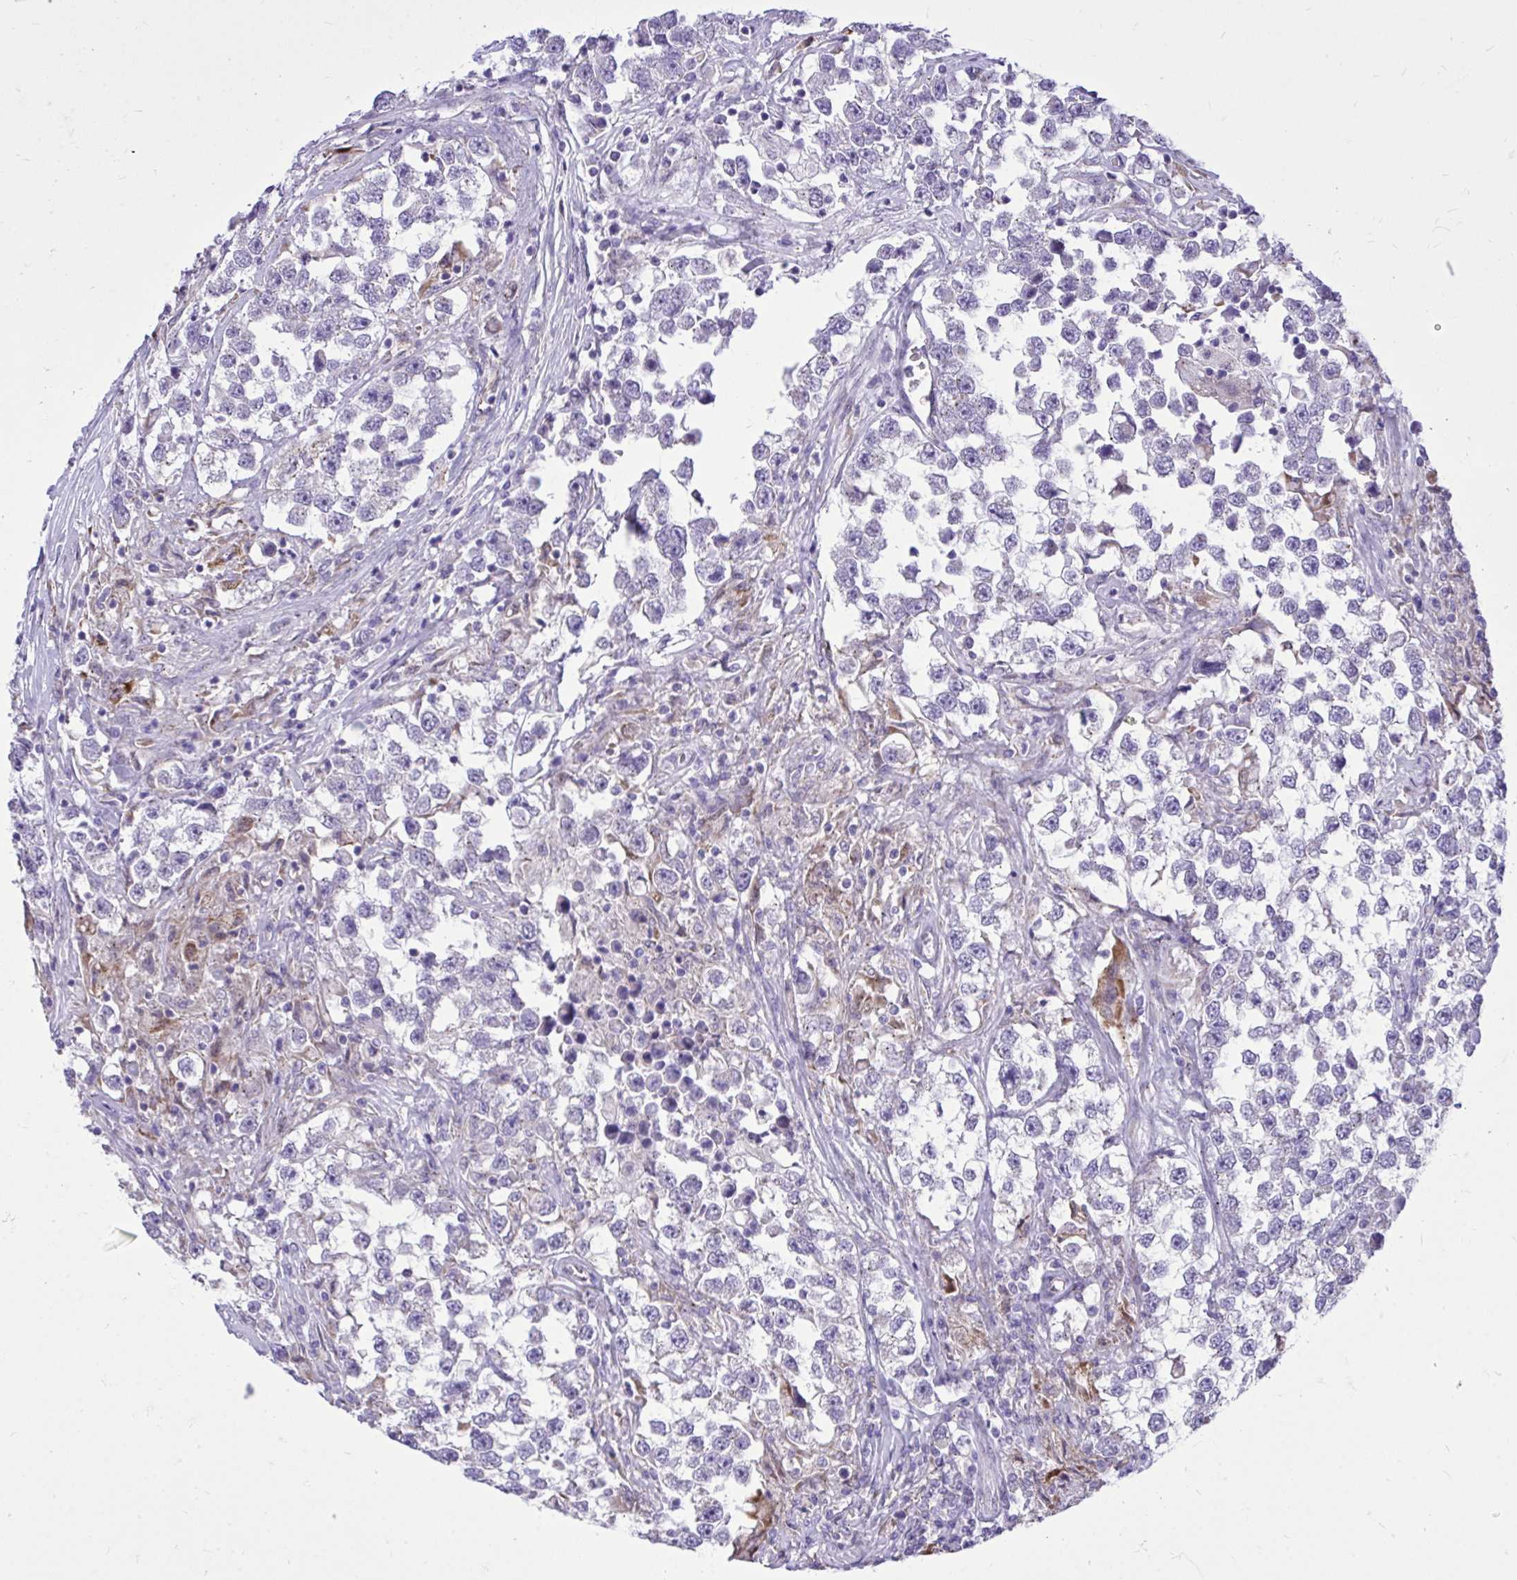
{"staining": {"intensity": "negative", "quantity": "none", "location": "none"}, "tissue": "testis cancer", "cell_type": "Tumor cells", "image_type": "cancer", "snomed": [{"axis": "morphology", "description": "Seminoma, NOS"}, {"axis": "topography", "description": "Testis"}], "caption": "This histopathology image is of testis cancer (seminoma) stained with IHC to label a protein in brown with the nuclei are counter-stained blue. There is no positivity in tumor cells.", "gene": "CEACAM18", "patient": {"sex": "male", "age": 46}}